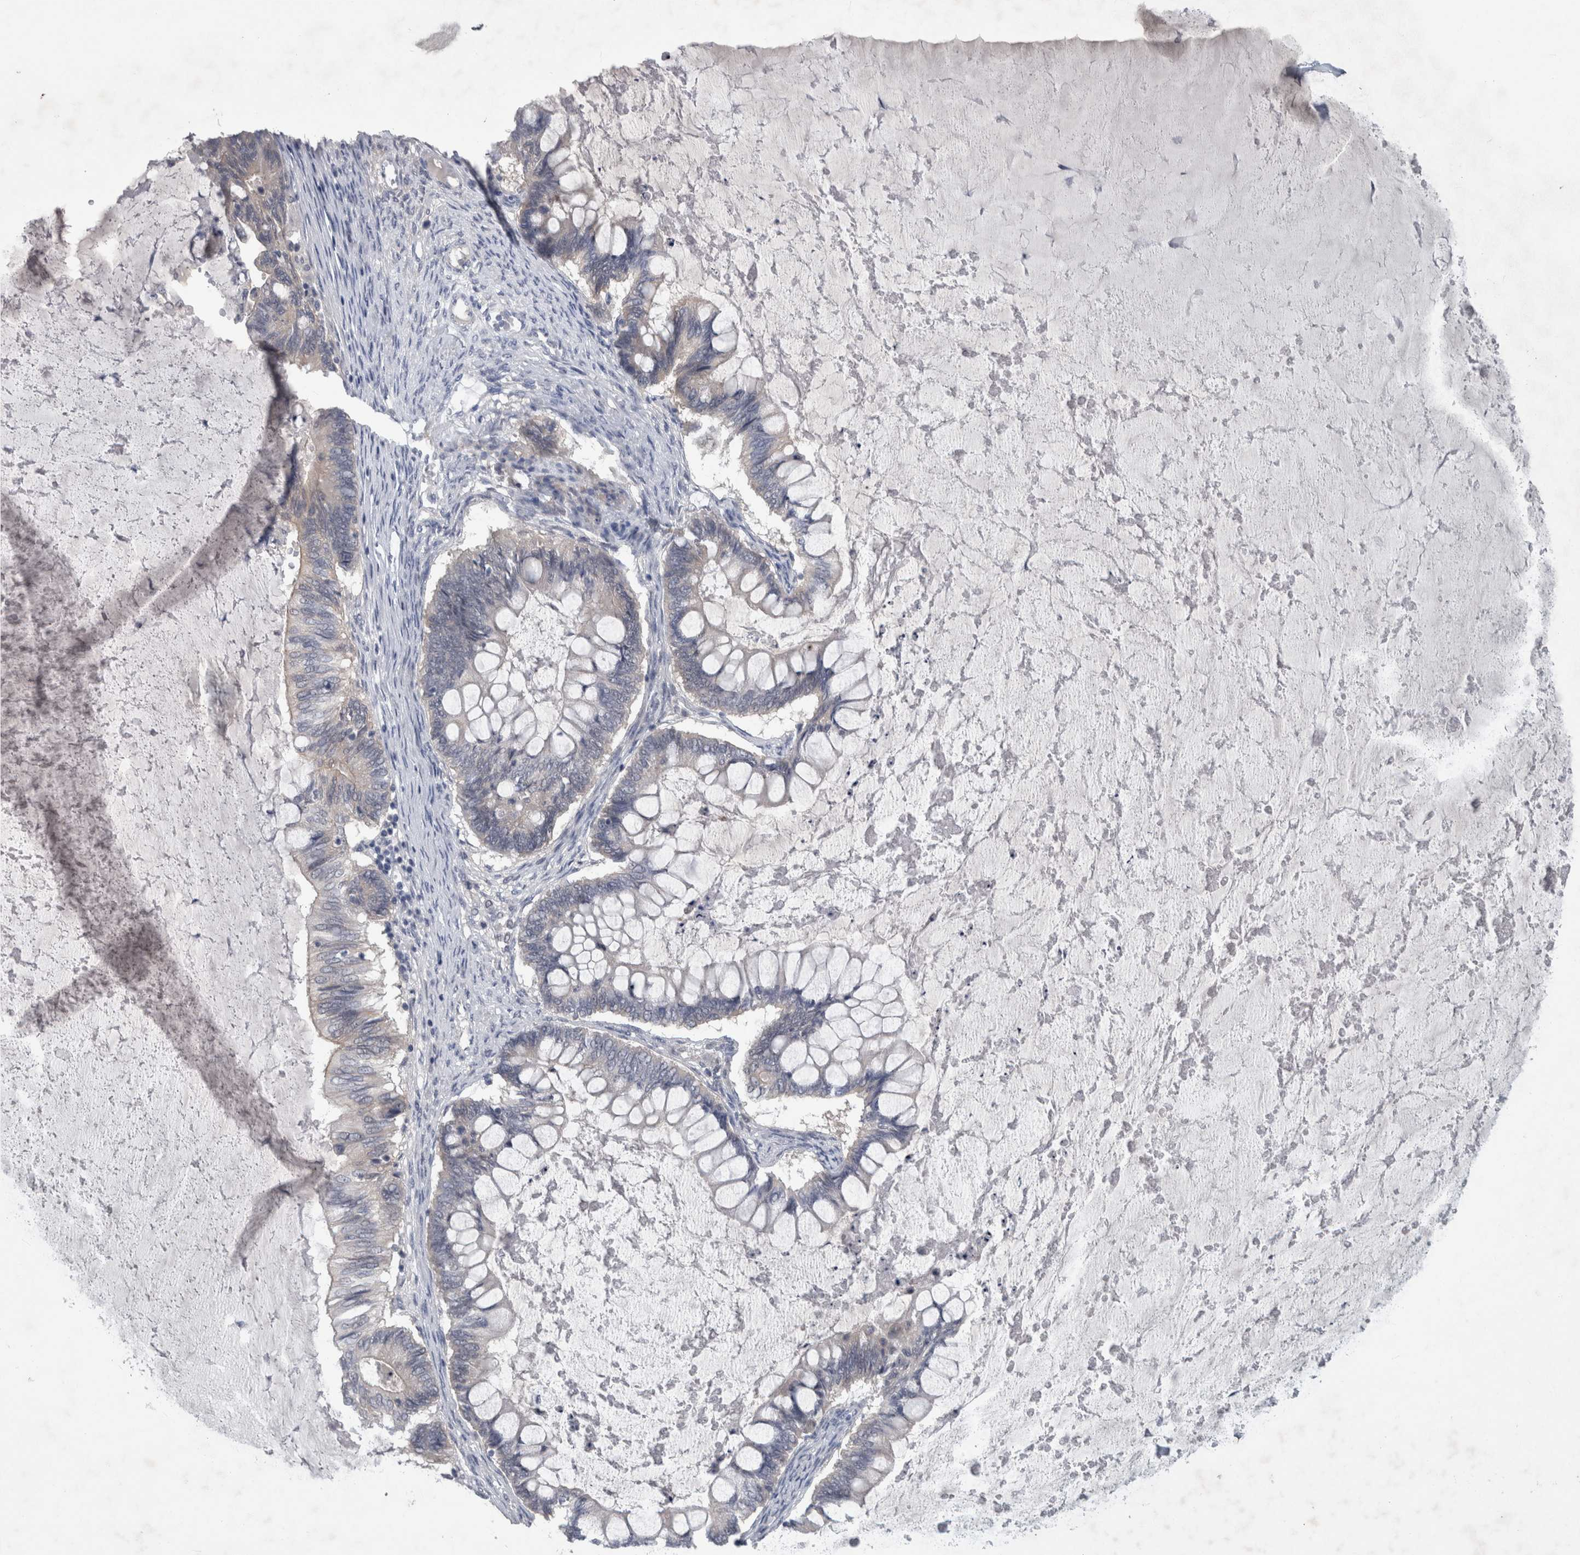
{"staining": {"intensity": "negative", "quantity": "none", "location": "none"}, "tissue": "ovarian cancer", "cell_type": "Tumor cells", "image_type": "cancer", "snomed": [{"axis": "morphology", "description": "Cystadenocarcinoma, mucinous, NOS"}, {"axis": "topography", "description": "Ovary"}], "caption": "Immunohistochemistry photomicrograph of human ovarian cancer (mucinous cystadenocarcinoma) stained for a protein (brown), which demonstrates no staining in tumor cells.", "gene": "FAM83H", "patient": {"sex": "female", "age": 61}}